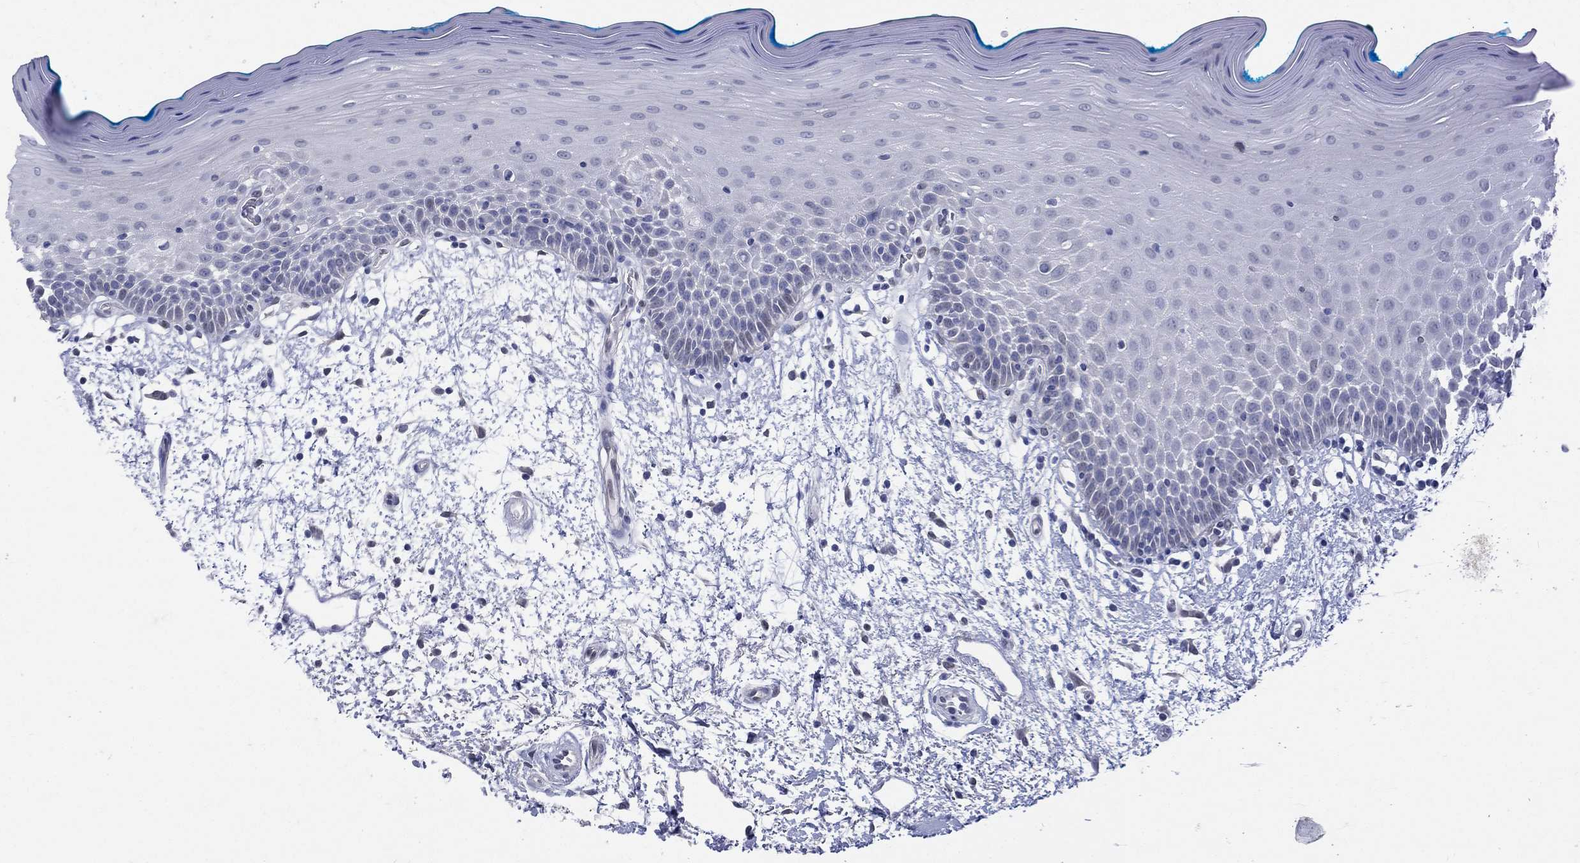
{"staining": {"intensity": "negative", "quantity": "none", "location": "none"}, "tissue": "oral mucosa", "cell_type": "Squamous epithelial cells", "image_type": "normal", "snomed": [{"axis": "morphology", "description": "Normal tissue, NOS"}, {"axis": "morphology", "description": "Squamous cell carcinoma, NOS"}, {"axis": "topography", "description": "Oral tissue"}, {"axis": "topography", "description": "Head-Neck"}], "caption": "Squamous epithelial cells are negative for brown protein staining in benign oral mucosa. The staining was performed using DAB (3,3'-diaminobenzidine) to visualize the protein expression in brown, while the nuclei were stained in blue with hematoxylin (Magnification: 20x).", "gene": "EGFLAM", "patient": {"sex": "female", "age": 75}}